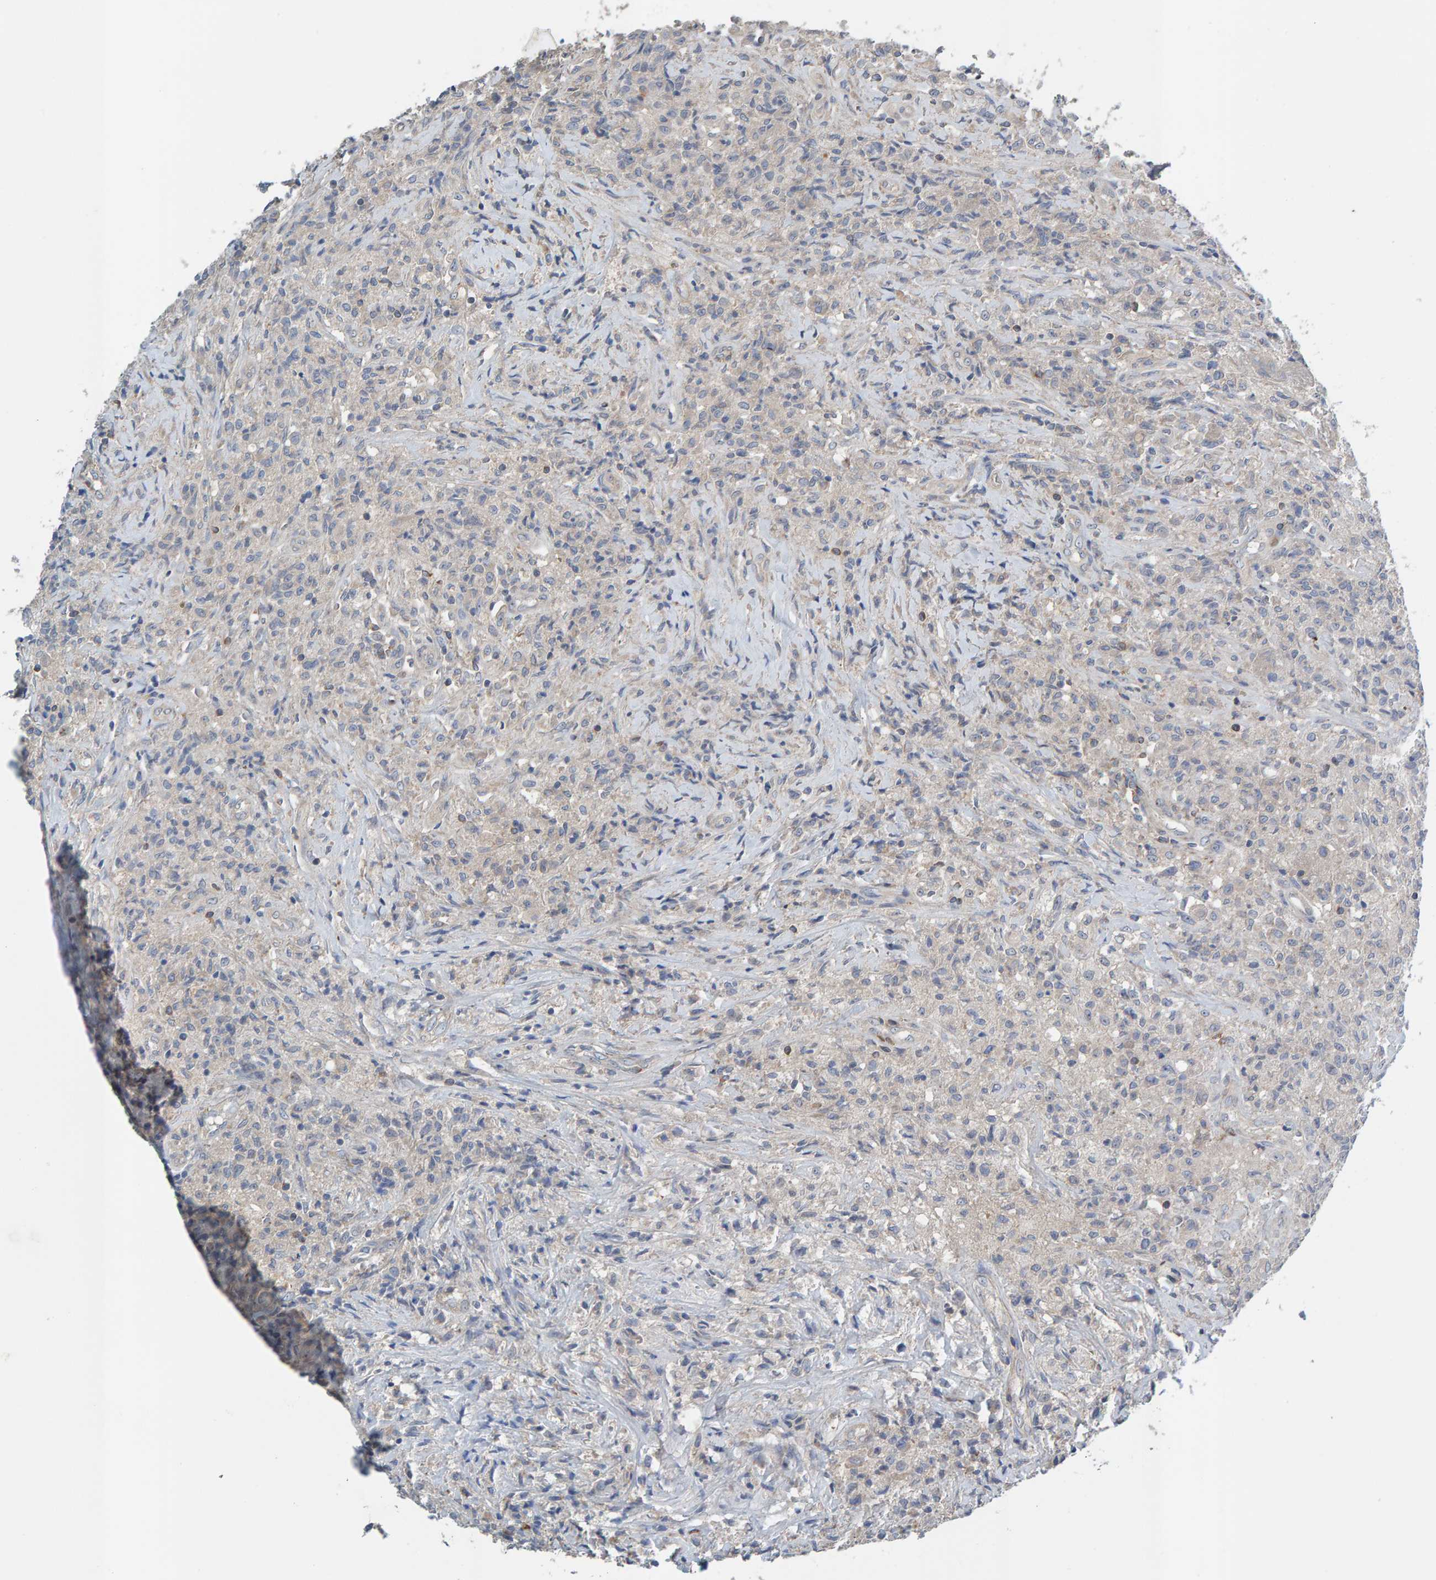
{"staining": {"intensity": "negative", "quantity": "none", "location": "none"}, "tissue": "testis cancer", "cell_type": "Tumor cells", "image_type": "cancer", "snomed": [{"axis": "morphology", "description": "Carcinoma, Embryonal, NOS"}, {"axis": "topography", "description": "Testis"}], "caption": "An IHC image of testis embryonal carcinoma is shown. There is no staining in tumor cells of testis embryonal carcinoma.", "gene": "CCM2", "patient": {"sex": "male", "age": 2}}